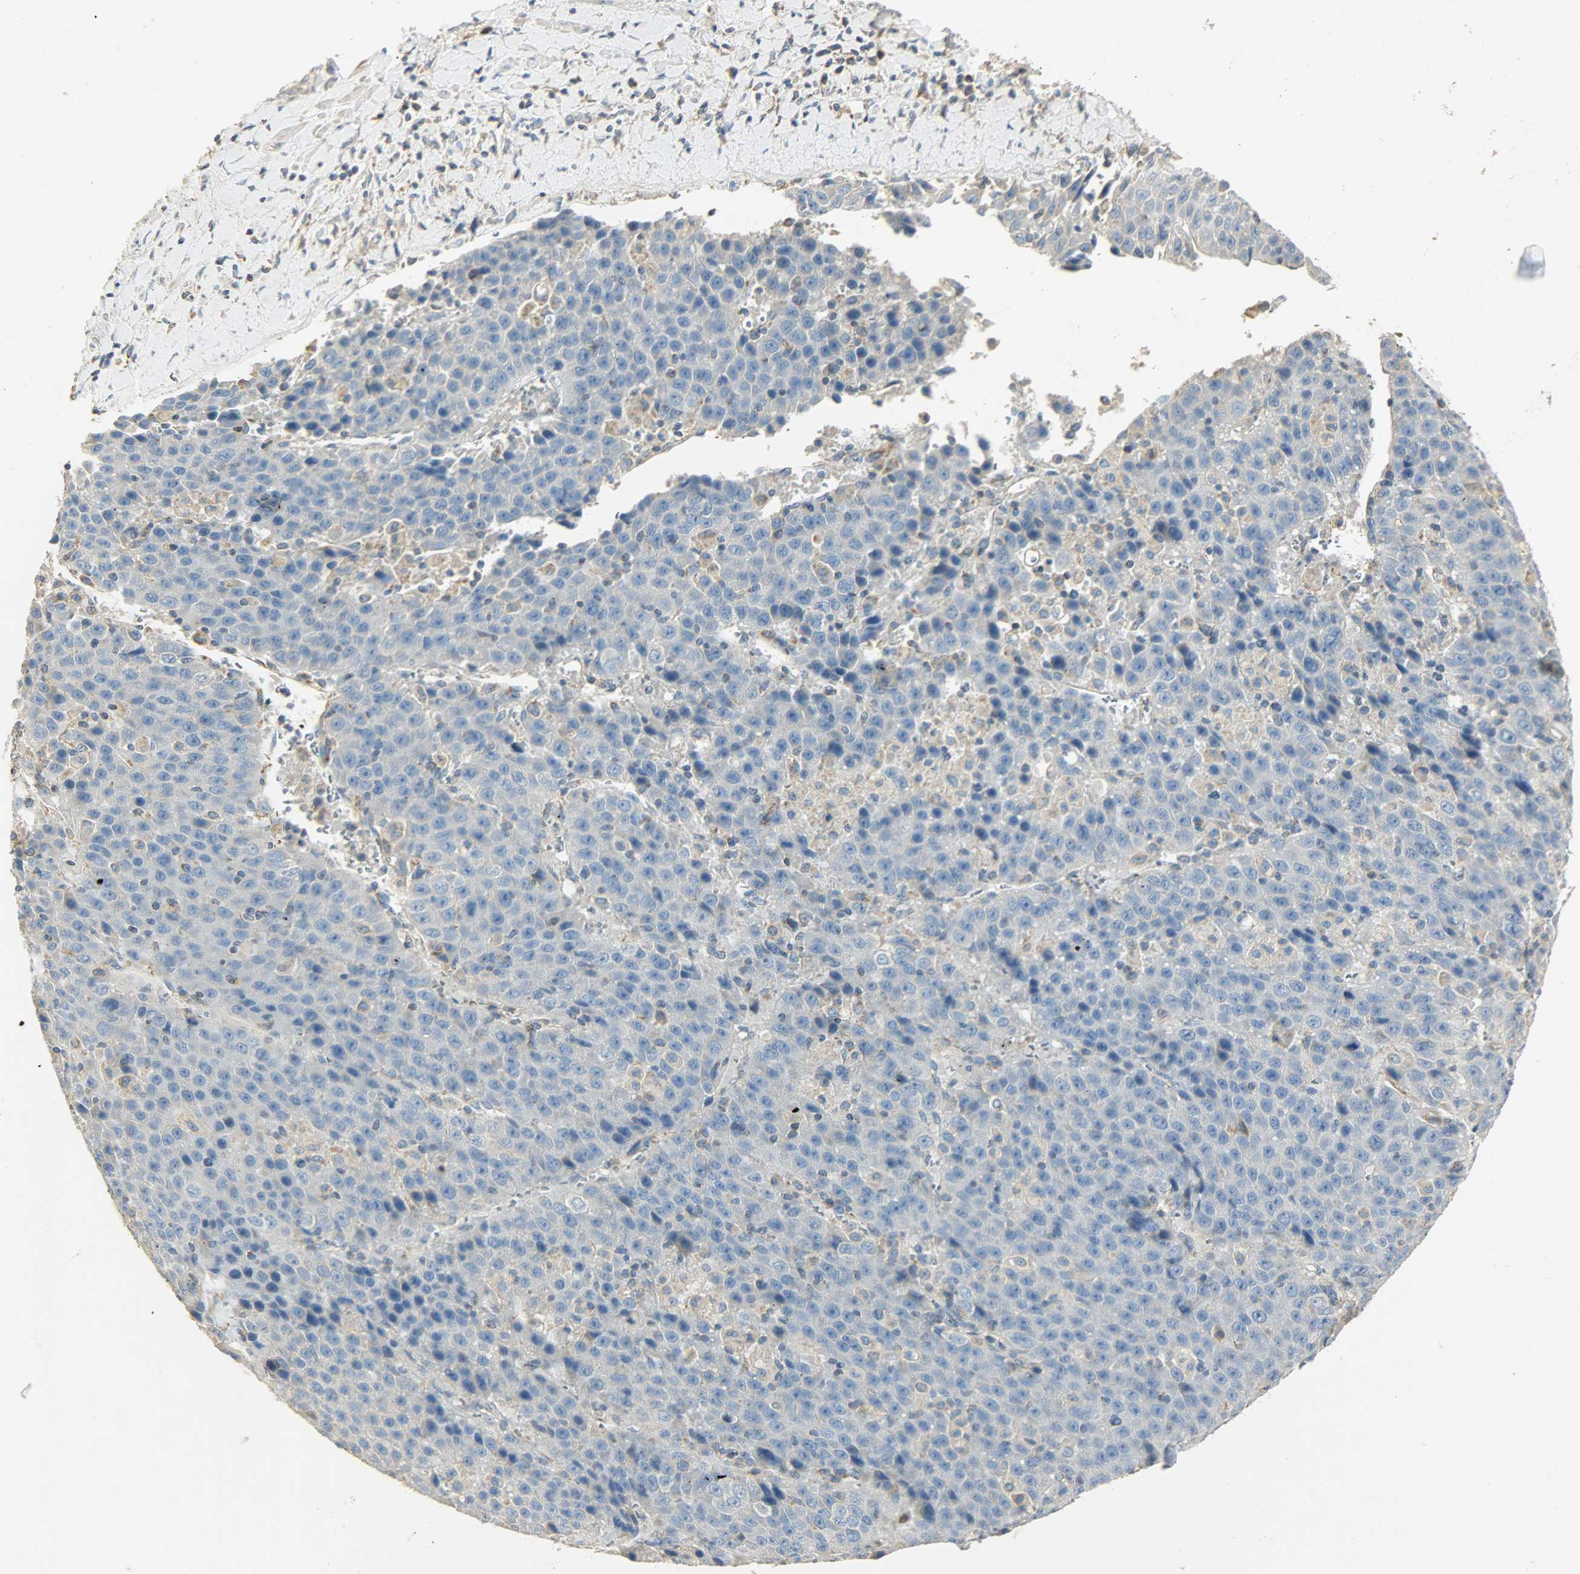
{"staining": {"intensity": "negative", "quantity": "none", "location": "none"}, "tissue": "liver cancer", "cell_type": "Tumor cells", "image_type": "cancer", "snomed": [{"axis": "morphology", "description": "Carcinoma, Hepatocellular, NOS"}, {"axis": "topography", "description": "Liver"}], "caption": "Human liver hepatocellular carcinoma stained for a protein using immunohistochemistry (IHC) displays no expression in tumor cells.", "gene": "NNT", "patient": {"sex": "female", "age": 53}}